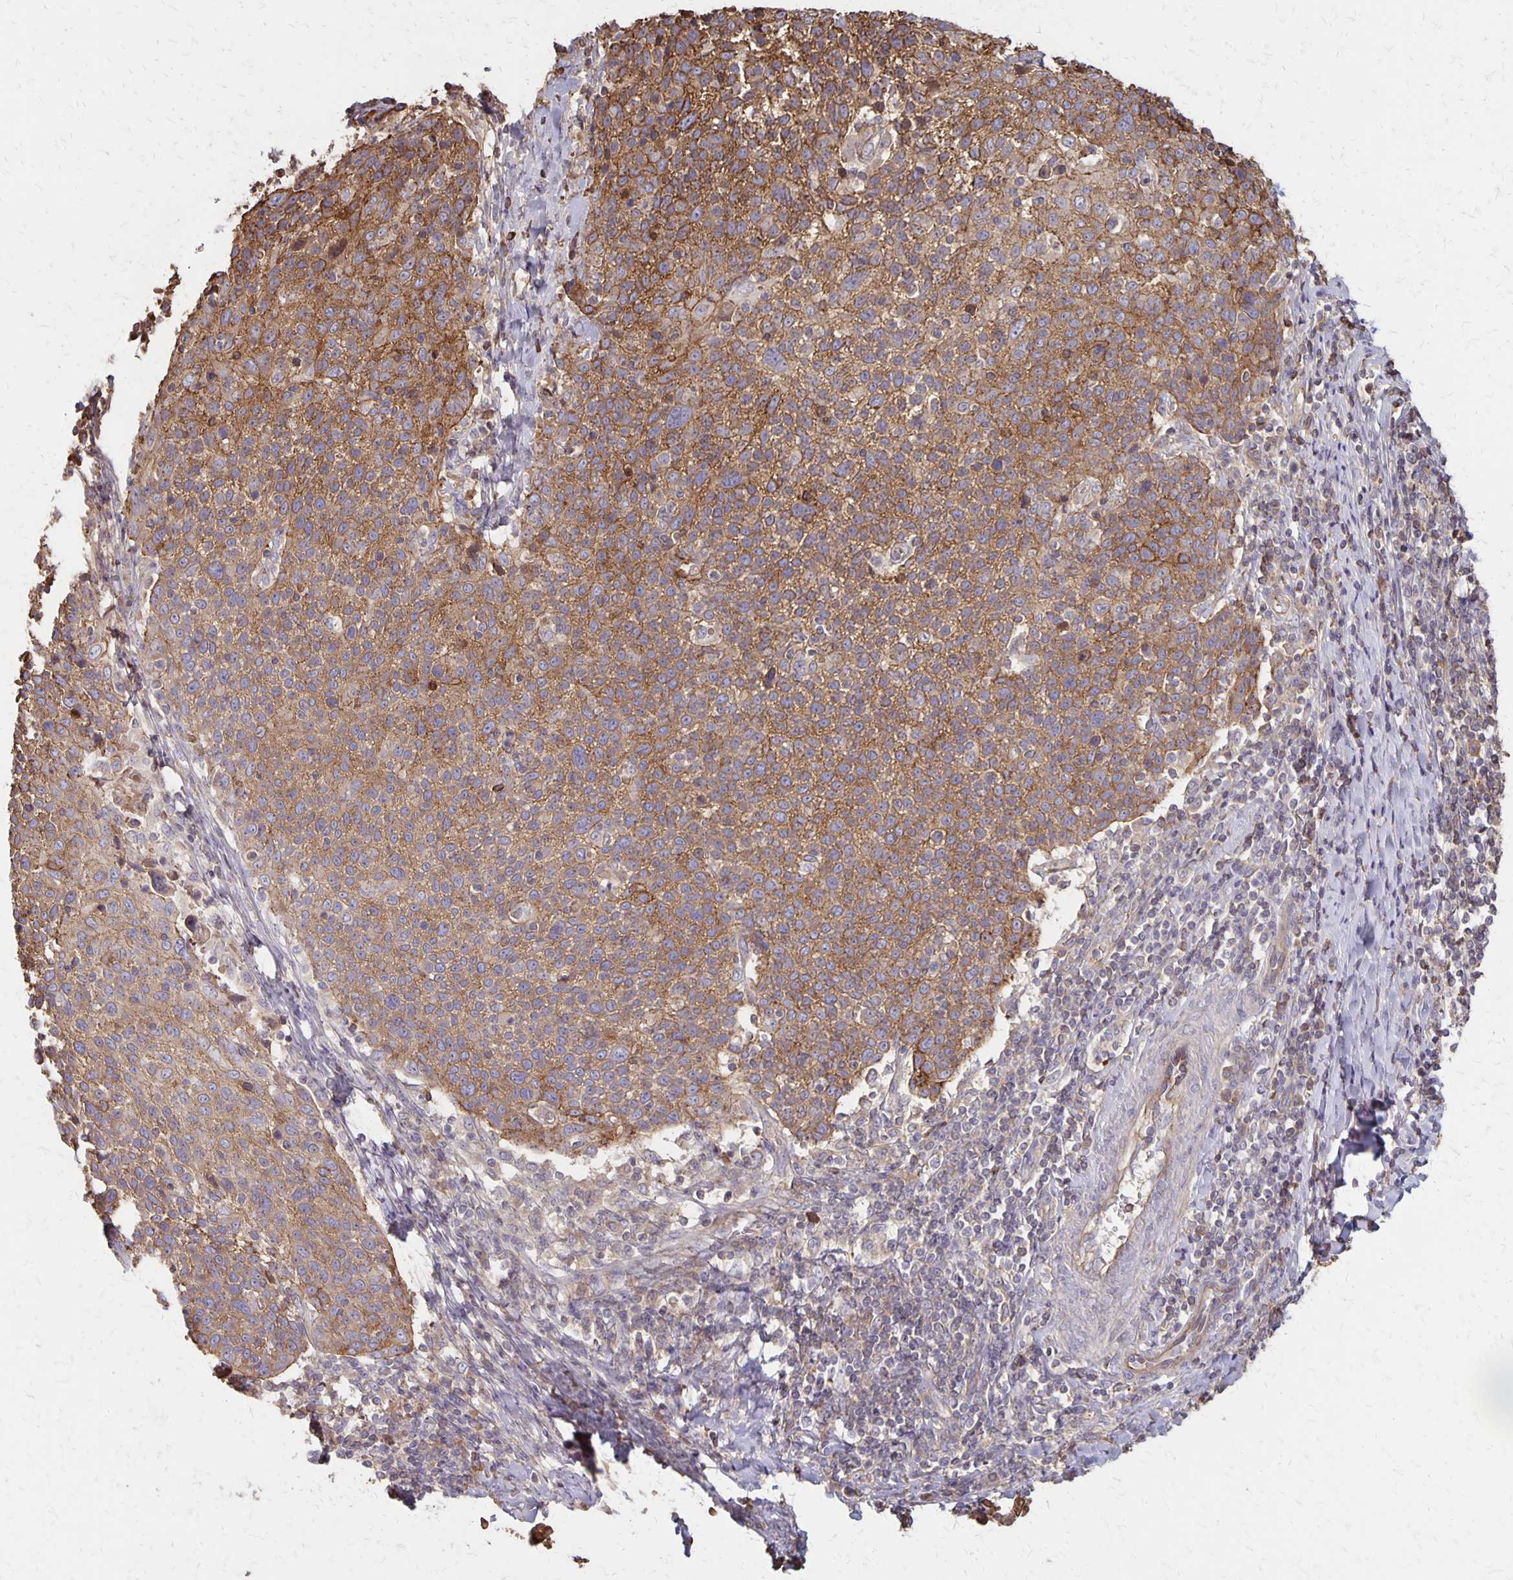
{"staining": {"intensity": "moderate", "quantity": ">75%", "location": "cytoplasmic/membranous"}, "tissue": "cervical cancer", "cell_type": "Tumor cells", "image_type": "cancer", "snomed": [{"axis": "morphology", "description": "Squamous cell carcinoma, NOS"}, {"axis": "topography", "description": "Cervix"}], "caption": "The micrograph shows a brown stain indicating the presence of a protein in the cytoplasmic/membranous of tumor cells in cervical squamous cell carcinoma.", "gene": "PROM2", "patient": {"sex": "female", "age": 61}}